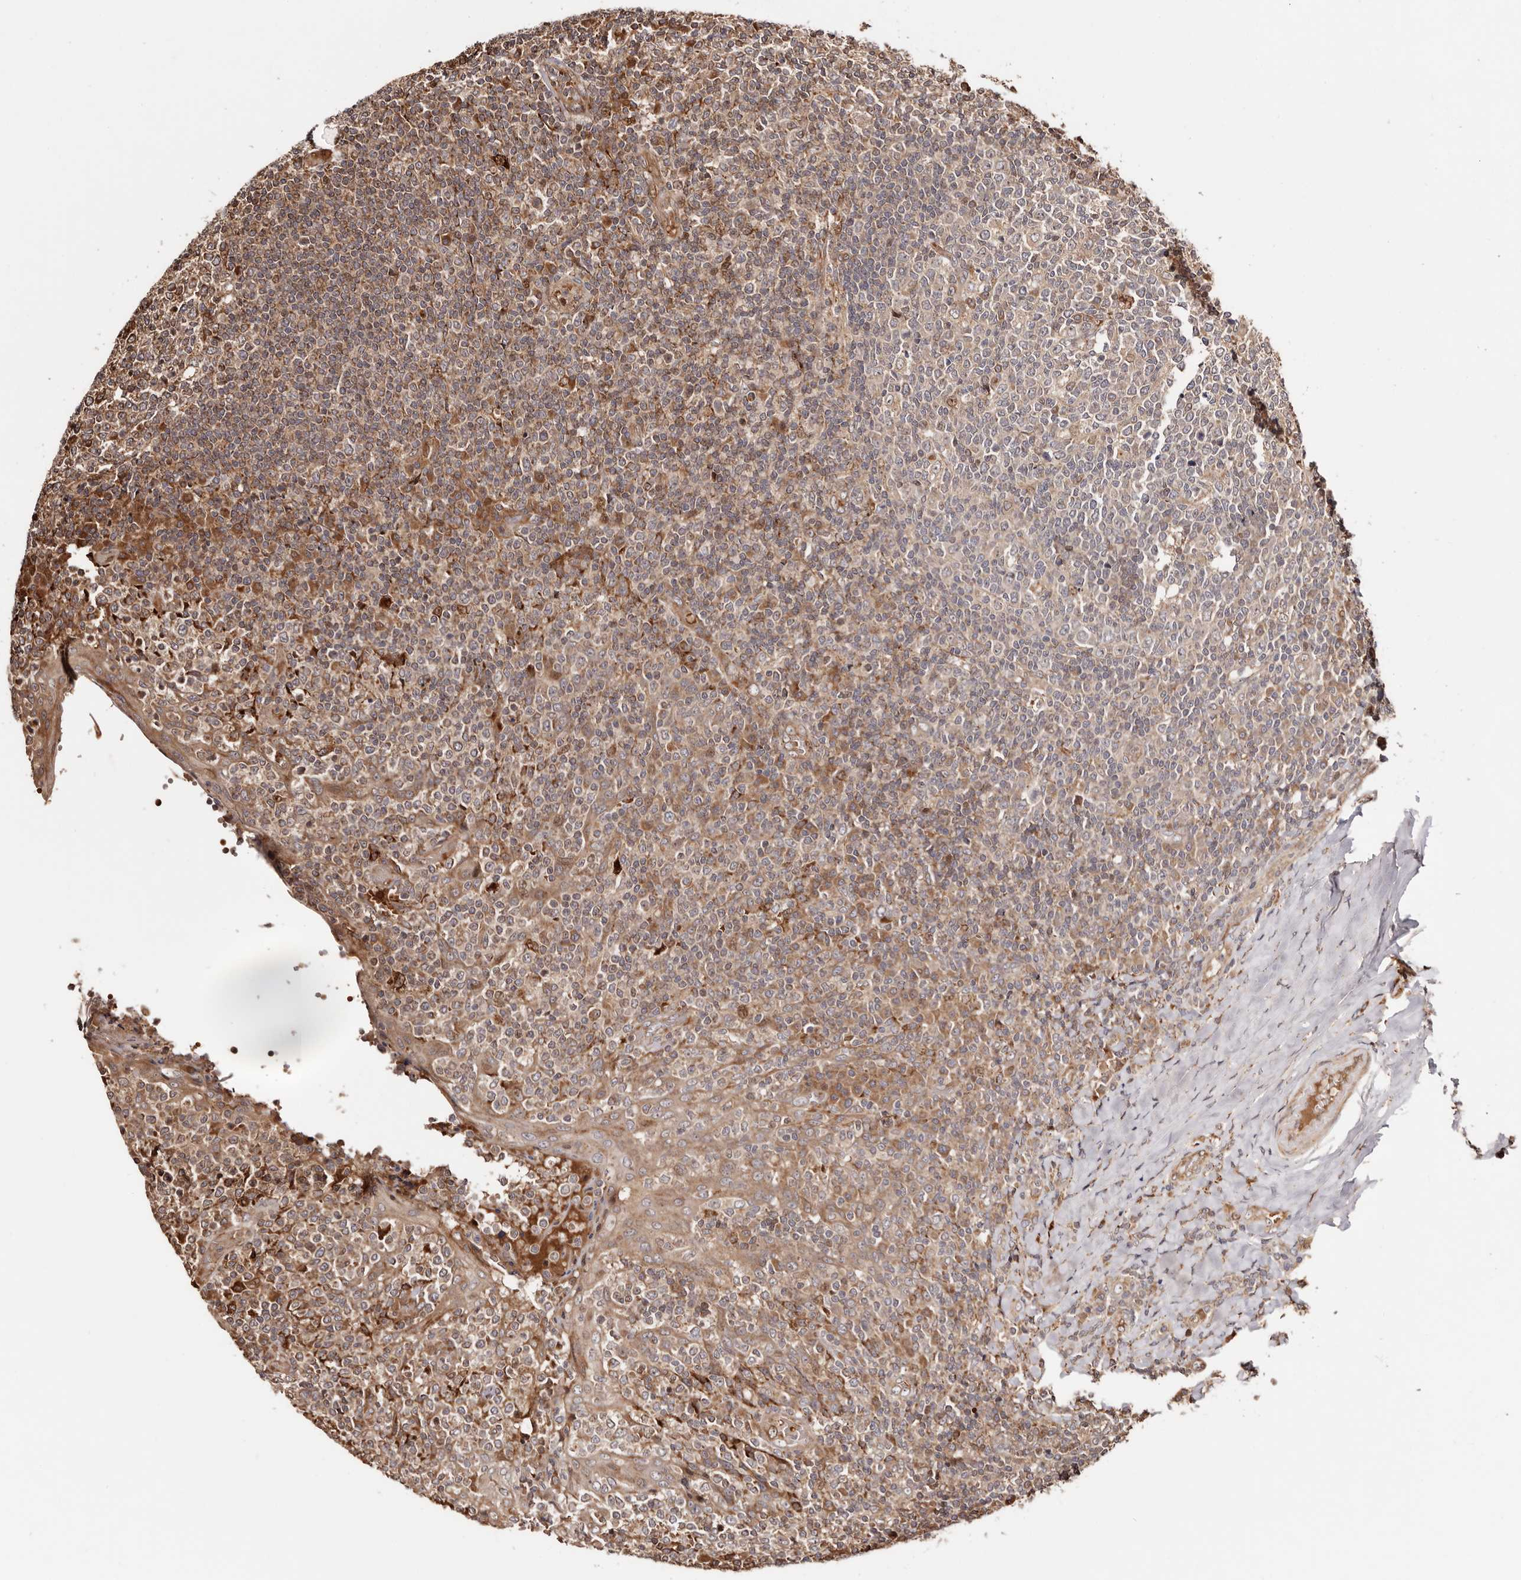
{"staining": {"intensity": "moderate", "quantity": "<25%", "location": "cytoplasmic/membranous,nuclear"}, "tissue": "tonsil", "cell_type": "Germinal center cells", "image_type": "normal", "snomed": [{"axis": "morphology", "description": "Normal tissue, NOS"}, {"axis": "topography", "description": "Tonsil"}], "caption": "The image exhibits immunohistochemical staining of benign tonsil. There is moderate cytoplasmic/membranous,nuclear positivity is appreciated in about <25% of germinal center cells.", "gene": "PTPN22", "patient": {"sex": "female", "age": 19}}